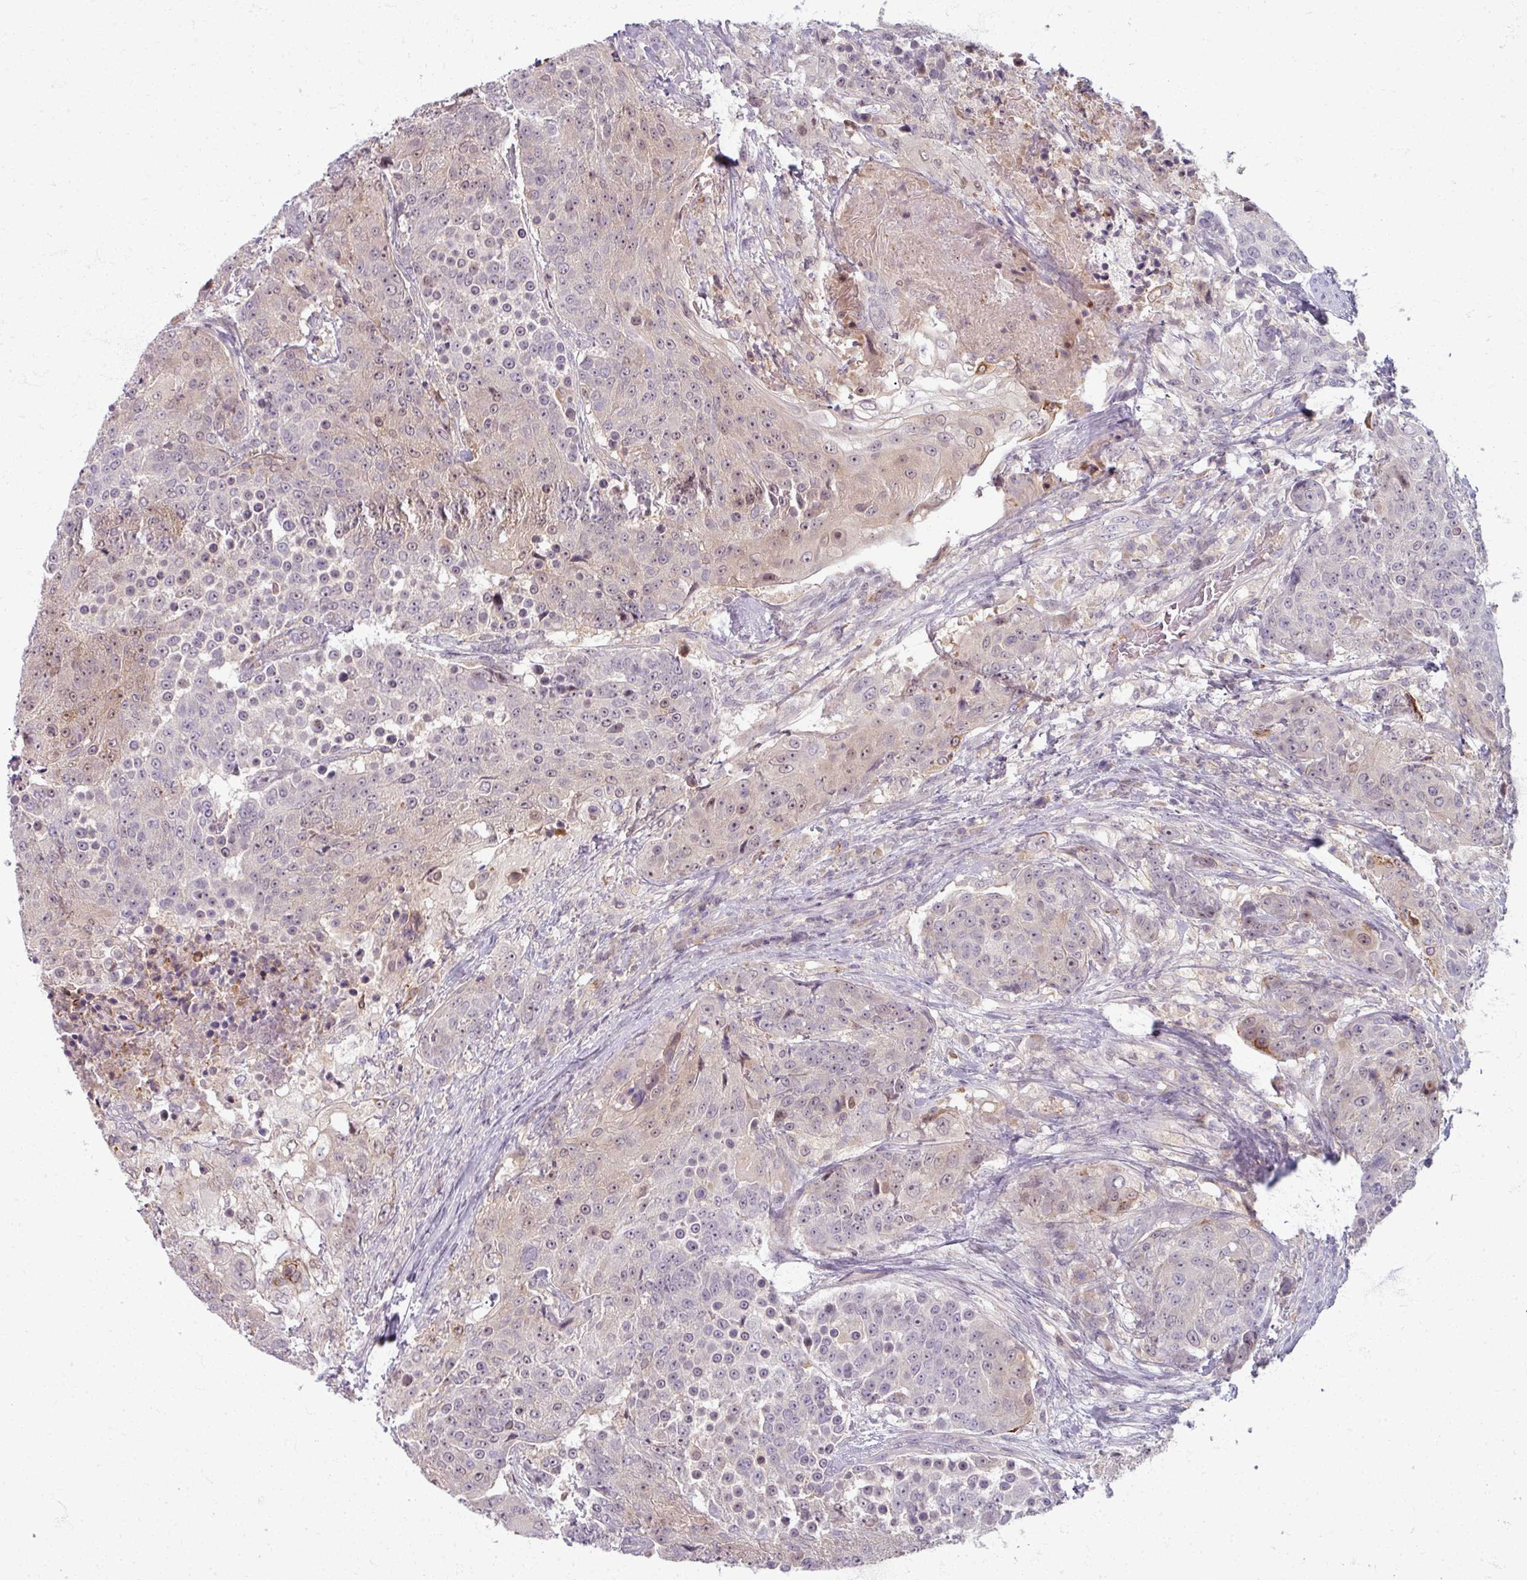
{"staining": {"intensity": "weak", "quantity": "<25%", "location": "cytoplasmic/membranous,nuclear"}, "tissue": "urothelial cancer", "cell_type": "Tumor cells", "image_type": "cancer", "snomed": [{"axis": "morphology", "description": "Urothelial carcinoma, High grade"}, {"axis": "topography", "description": "Urinary bladder"}], "caption": "This is an IHC image of human urothelial carcinoma (high-grade). There is no expression in tumor cells.", "gene": "TTLL7", "patient": {"sex": "female", "age": 63}}